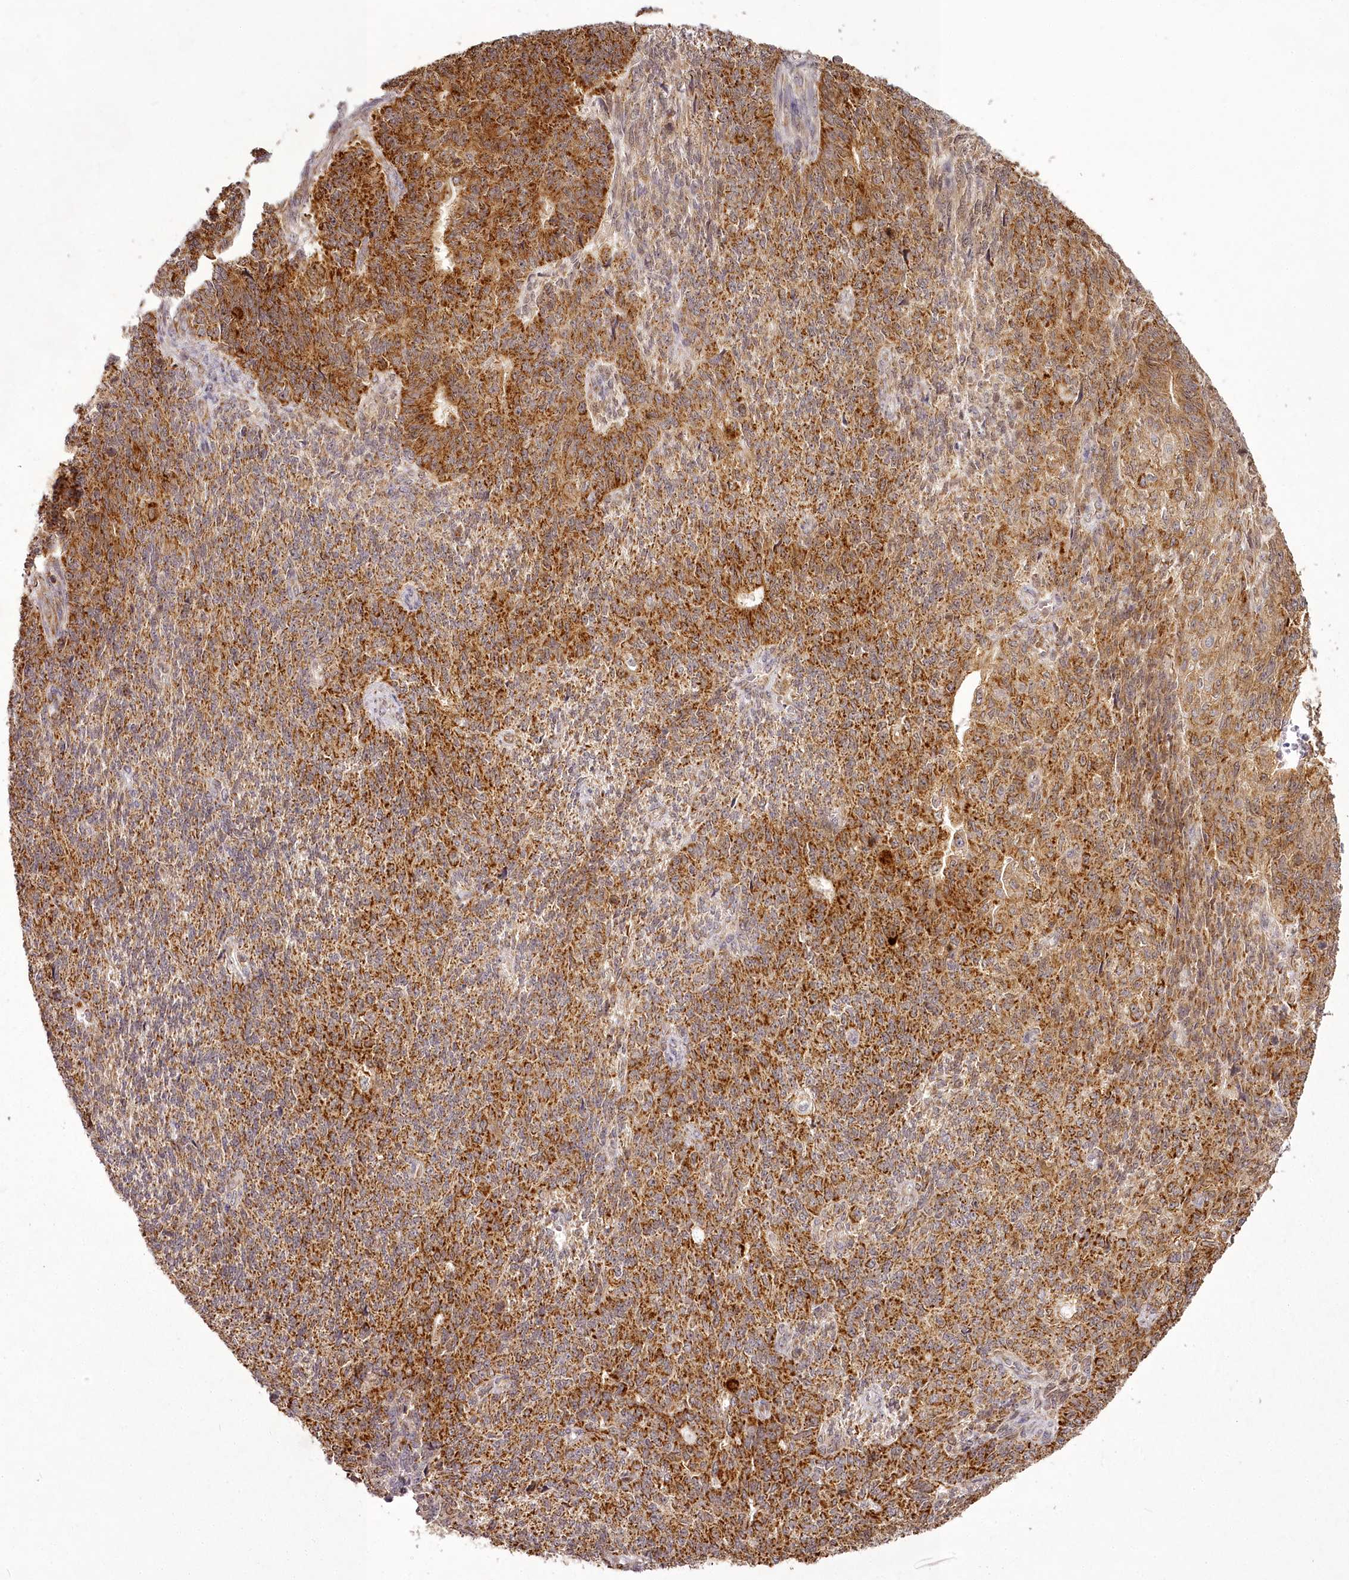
{"staining": {"intensity": "strong", "quantity": ">75%", "location": "cytoplasmic/membranous"}, "tissue": "endometrial cancer", "cell_type": "Tumor cells", "image_type": "cancer", "snomed": [{"axis": "morphology", "description": "Adenocarcinoma, NOS"}, {"axis": "topography", "description": "Endometrium"}], "caption": "Immunohistochemistry histopathology image of human endometrial cancer stained for a protein (brown), which exhibits high levels of strong cytoplasmic/membranous positivity in about >75% of tumor cells.", "gene": "CHCHD2", "patient": {"sex": "female", "age": 32}}